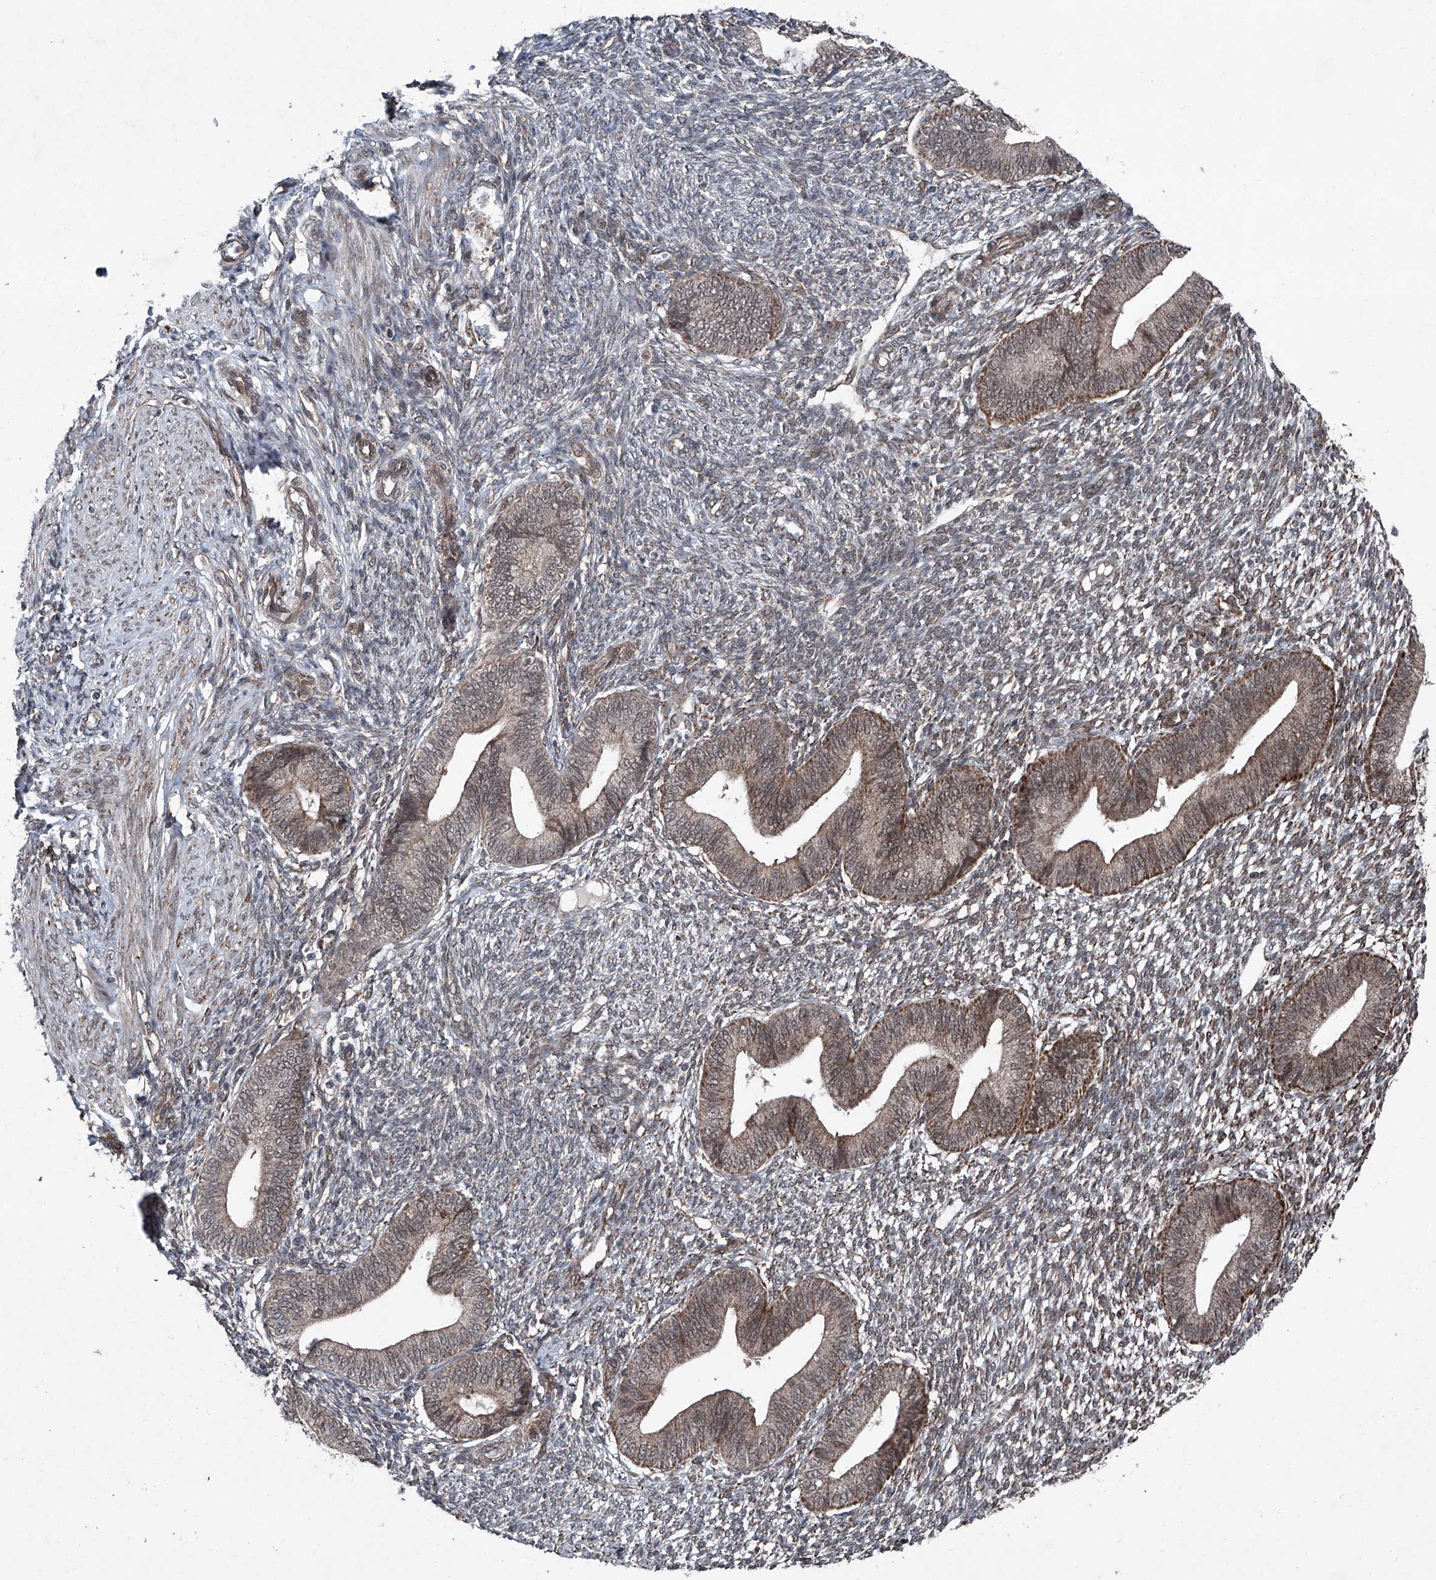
{"staining": {"intensity": "moderate", "quantity": "25%-75%", "location": "cytoplasmic/membranous"}, "tissue": "endometrium", "cell_type": "Cells in endometrial stroma", "image_type": "normal", "snomed": [{"axis": "morphology", "description": "Normal tissue, NOS"}, {"axis": "topography", "description": "Endometrium"}], "caption": "There is medium levels of moderate cytoplasmic/membranous expression in cells in endometrial stroma of benign endometrium, as demonstrated by immunohistochemical staining (brown color).", "gene": "COA7", "patient": {"sex": "female", "age": 46}}